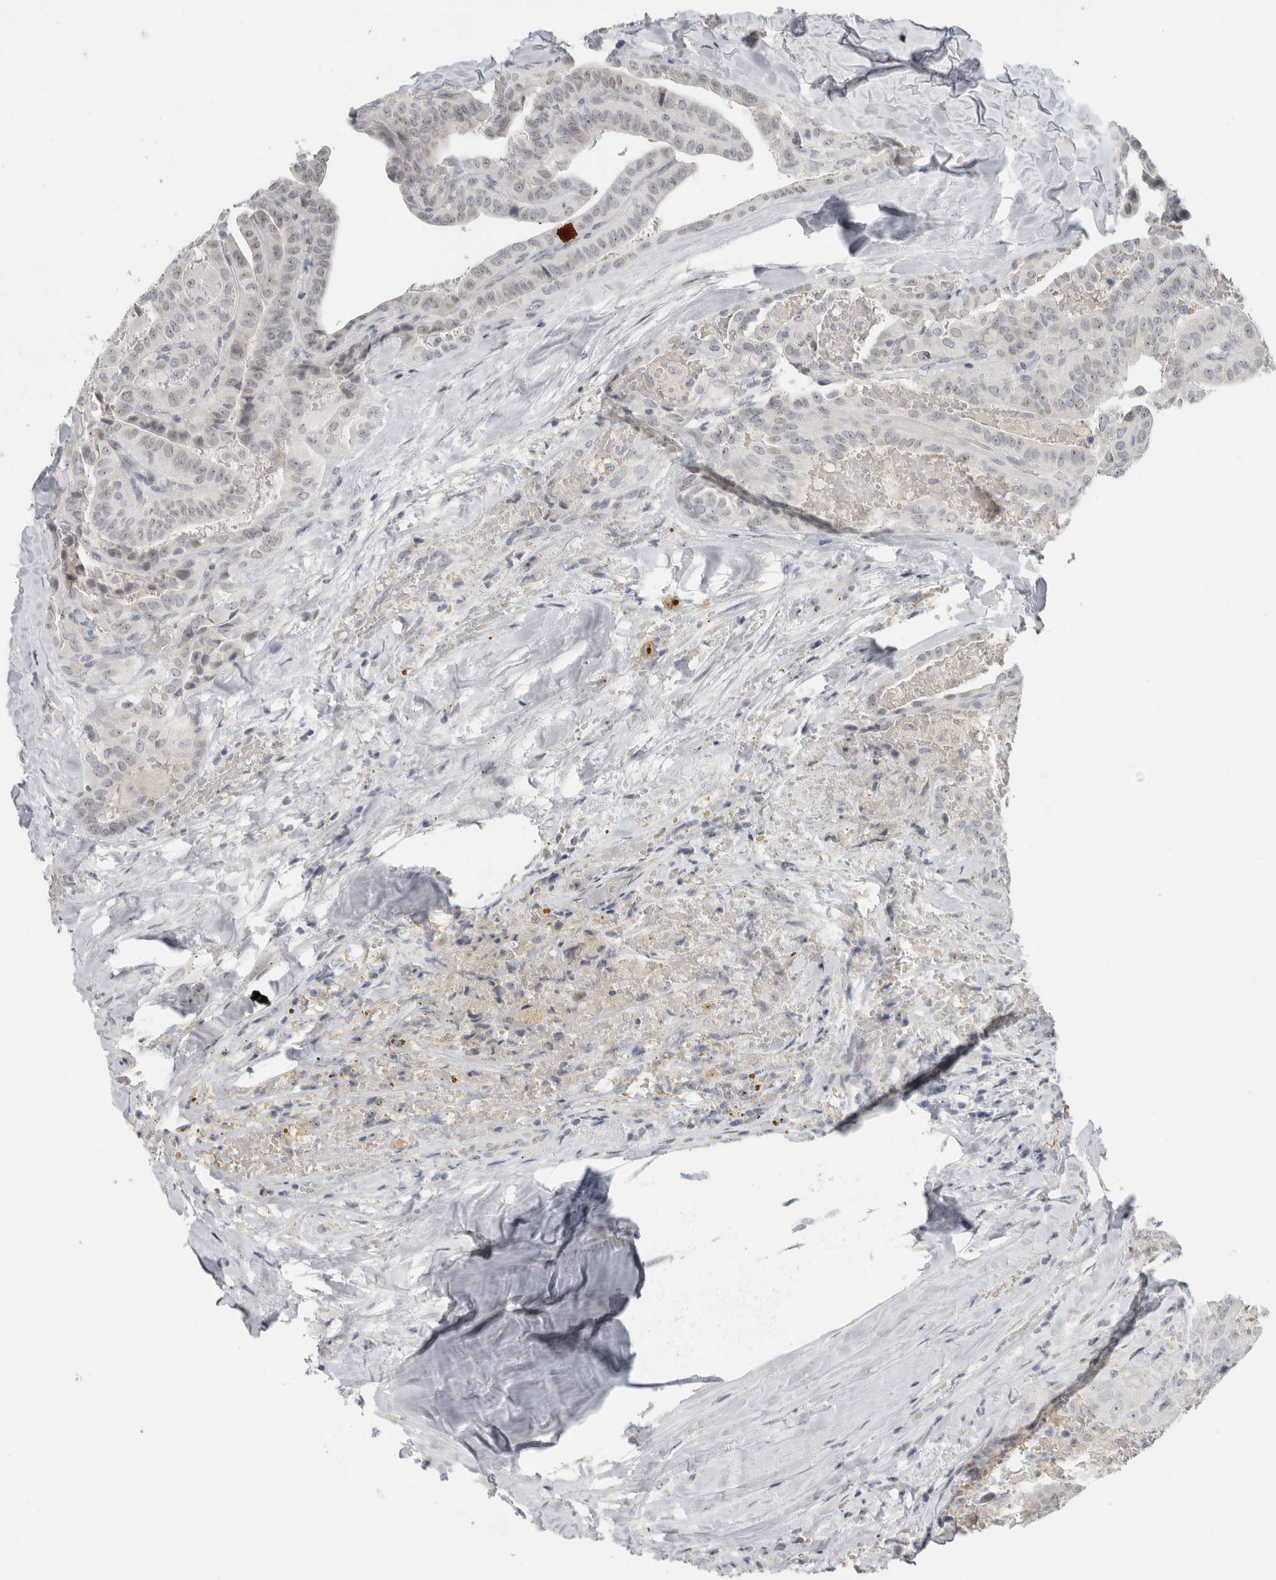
{"staining": {"intensity": "weak", "quantity": "<25%", "location": "cytoplasmic/membranous,nuclear"}, "tissue": "thyroid cancer", "cell_type": "Tumor cells", "image_type": "cancer", "snomed": [{"axis": "morphology", "description": "Papillary adenocarcinoma, NOS"}, {"axis": "topography", "description": "Thyroid gland"}], "caption": "Tumor cells are negative for brown protein staining in papillary adenocarcinoma (thyroid).", "gene": "FMR1NB", "patient": {"sex": "male", "age": 77}}